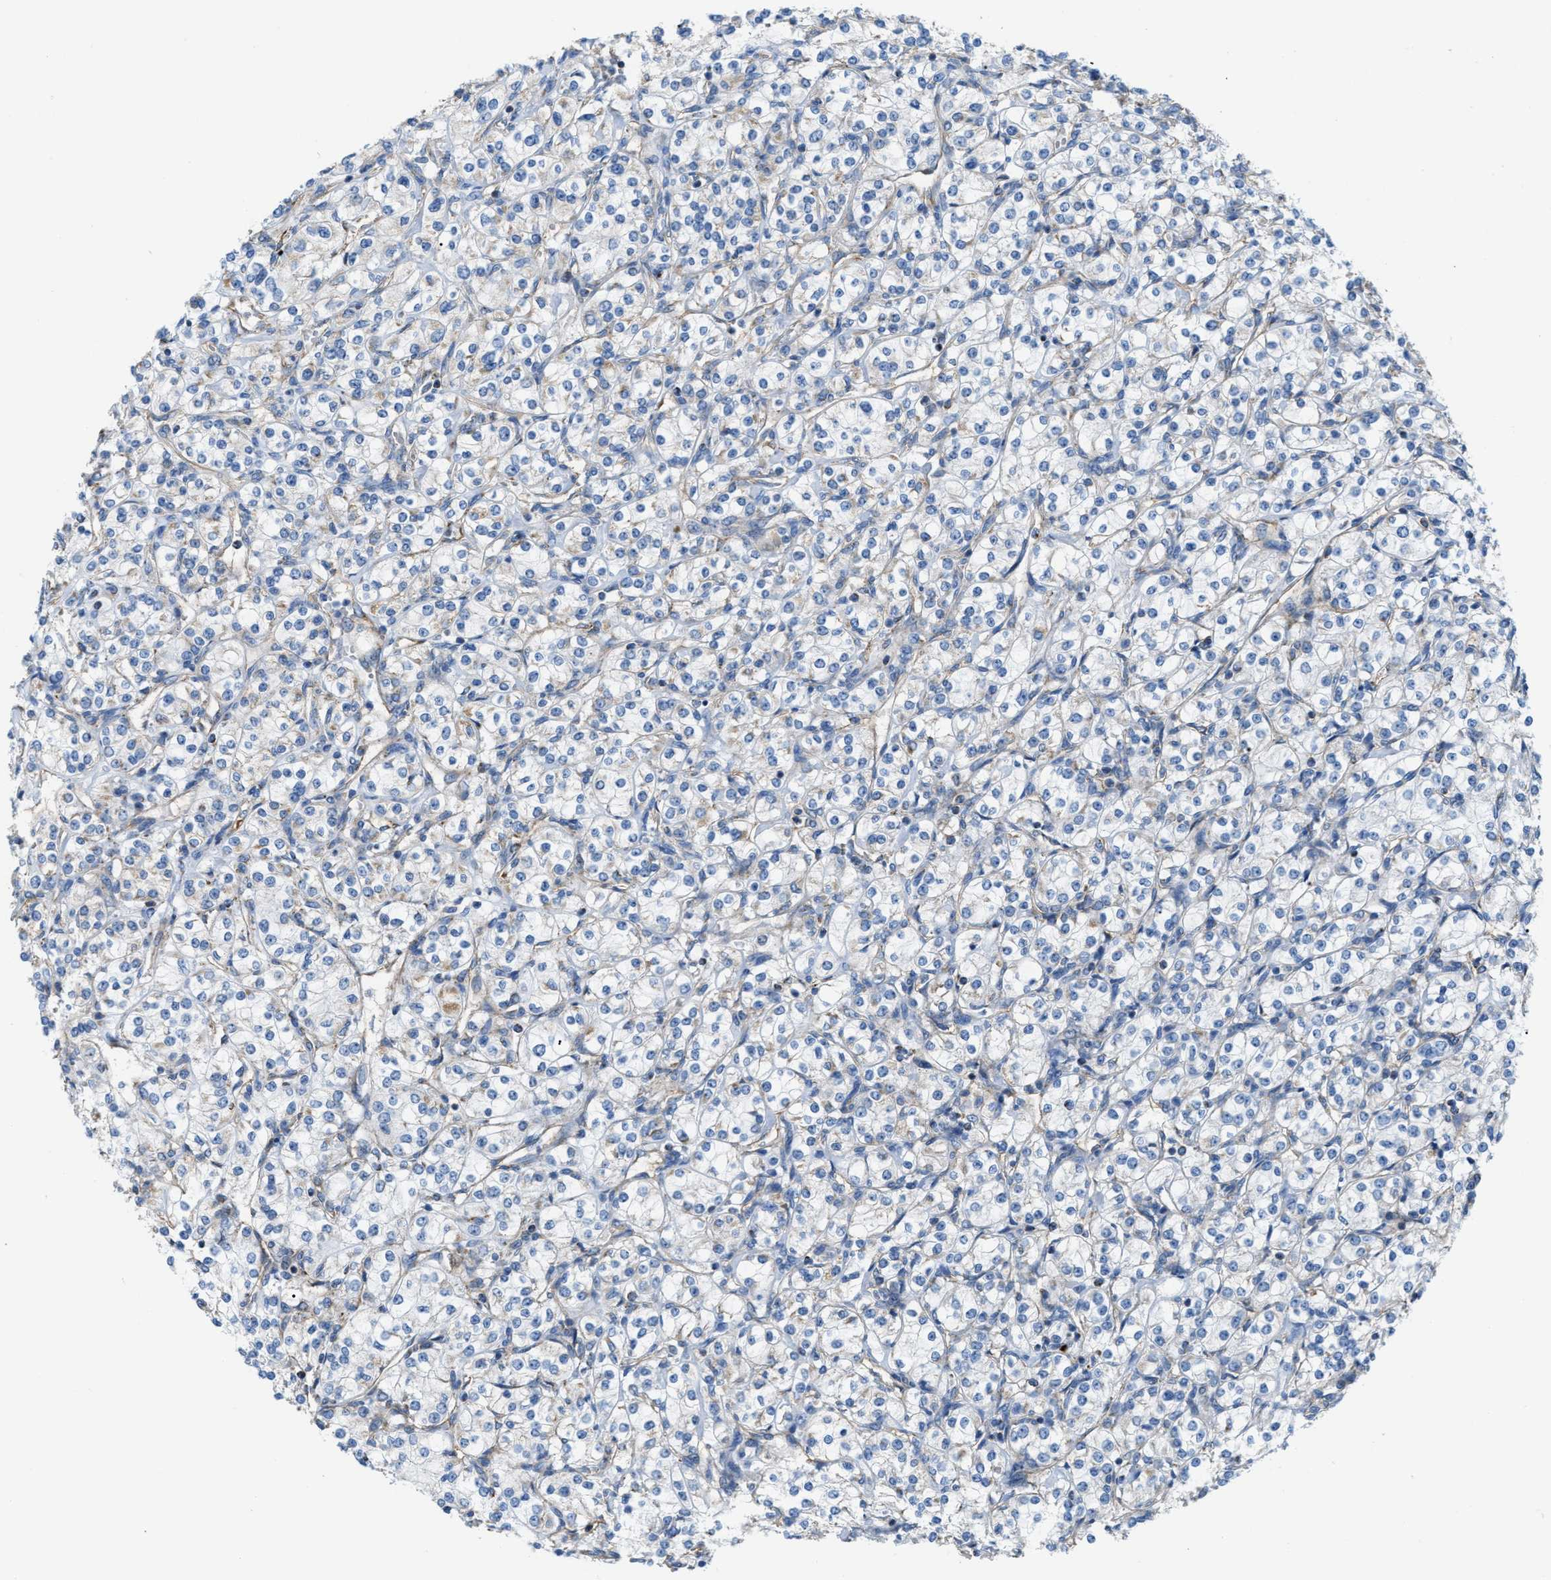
{"staining": {"intensity": "negative", "quantity": "none", "location": "none"}, "tissue": "renal cancer", "cell_type": "Tumor cells", "image_type": "cancer", "snomed": [{"axis": "morphology", "description": "Adenocarcinoma, NOS"}, {"axis": "topography", "description": "Kidney"}], "caption": "Tumor cells are negative for protein expression in human adenocarcinoma (renal). (DAB IHC visualized using brightfield microscopy, high magnification).", "gene": "JADE1", "patient": {"sex": "male", "age": 77}}